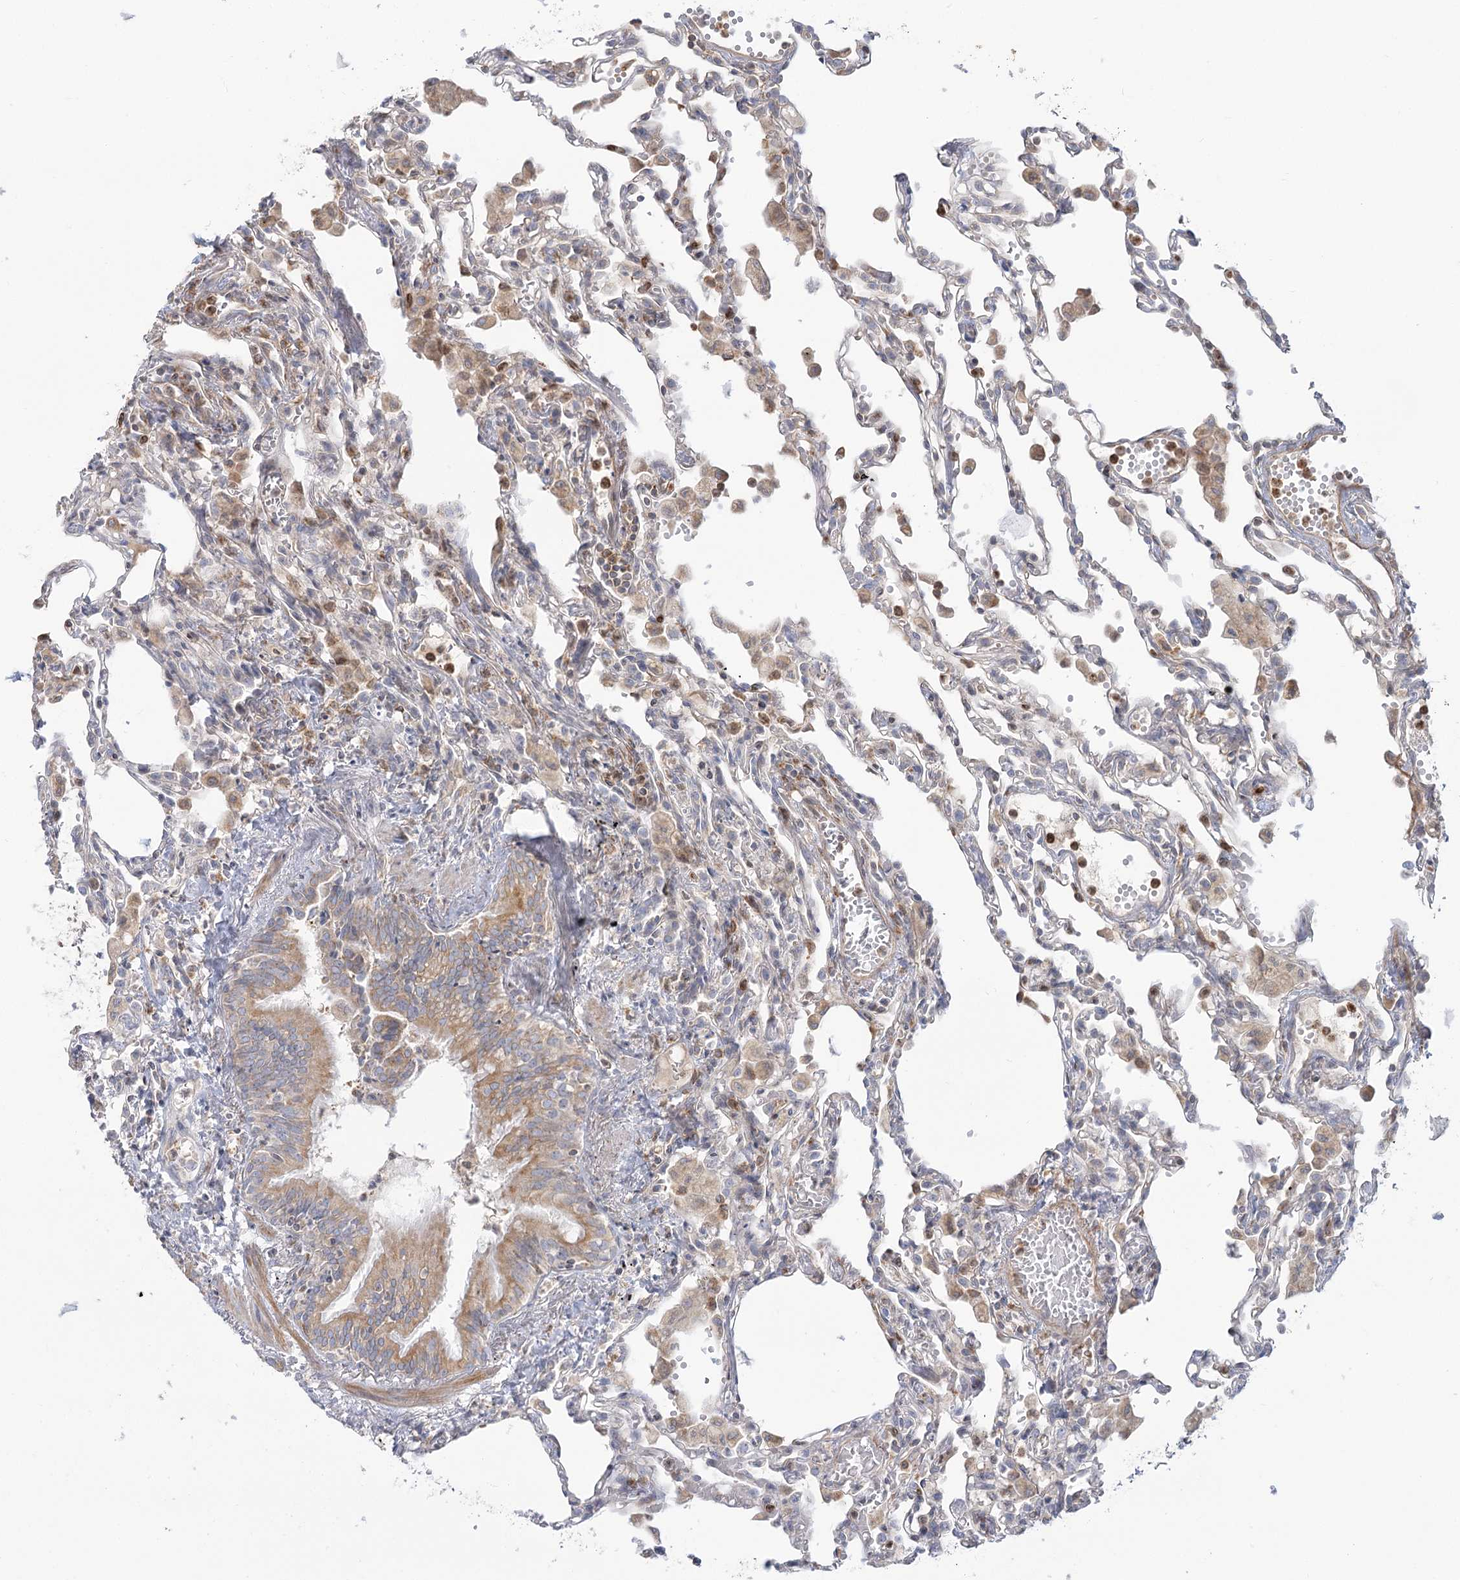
{"staining": {"intensity": "moderate", "quantity": "<25%", "location": "cytoplasmic/membranous"}, "tissue": "lung", "cell_type": "Alveolar cells", "image_type": "normal", "snomed": [{"axis": "morphology", "description": "Normal tissue, NOS"}, {"axis": "topography", "description": "Bronchus"}, {"axis": "topography", "description": "Lung"}], "caption": "The photomicrograph exhibits a brown stain indicating the presence of a protein in the cytoplasmic/membranous of alveolar cells in lung. The staining was performed using DAB (3,3'-diaminobenzidine), with brown indicating positive protein expression. Nuclei are stained blue with hematoxylin.", "gene": "MTMR3", "patient": {"sex": "female", "age": 49}}